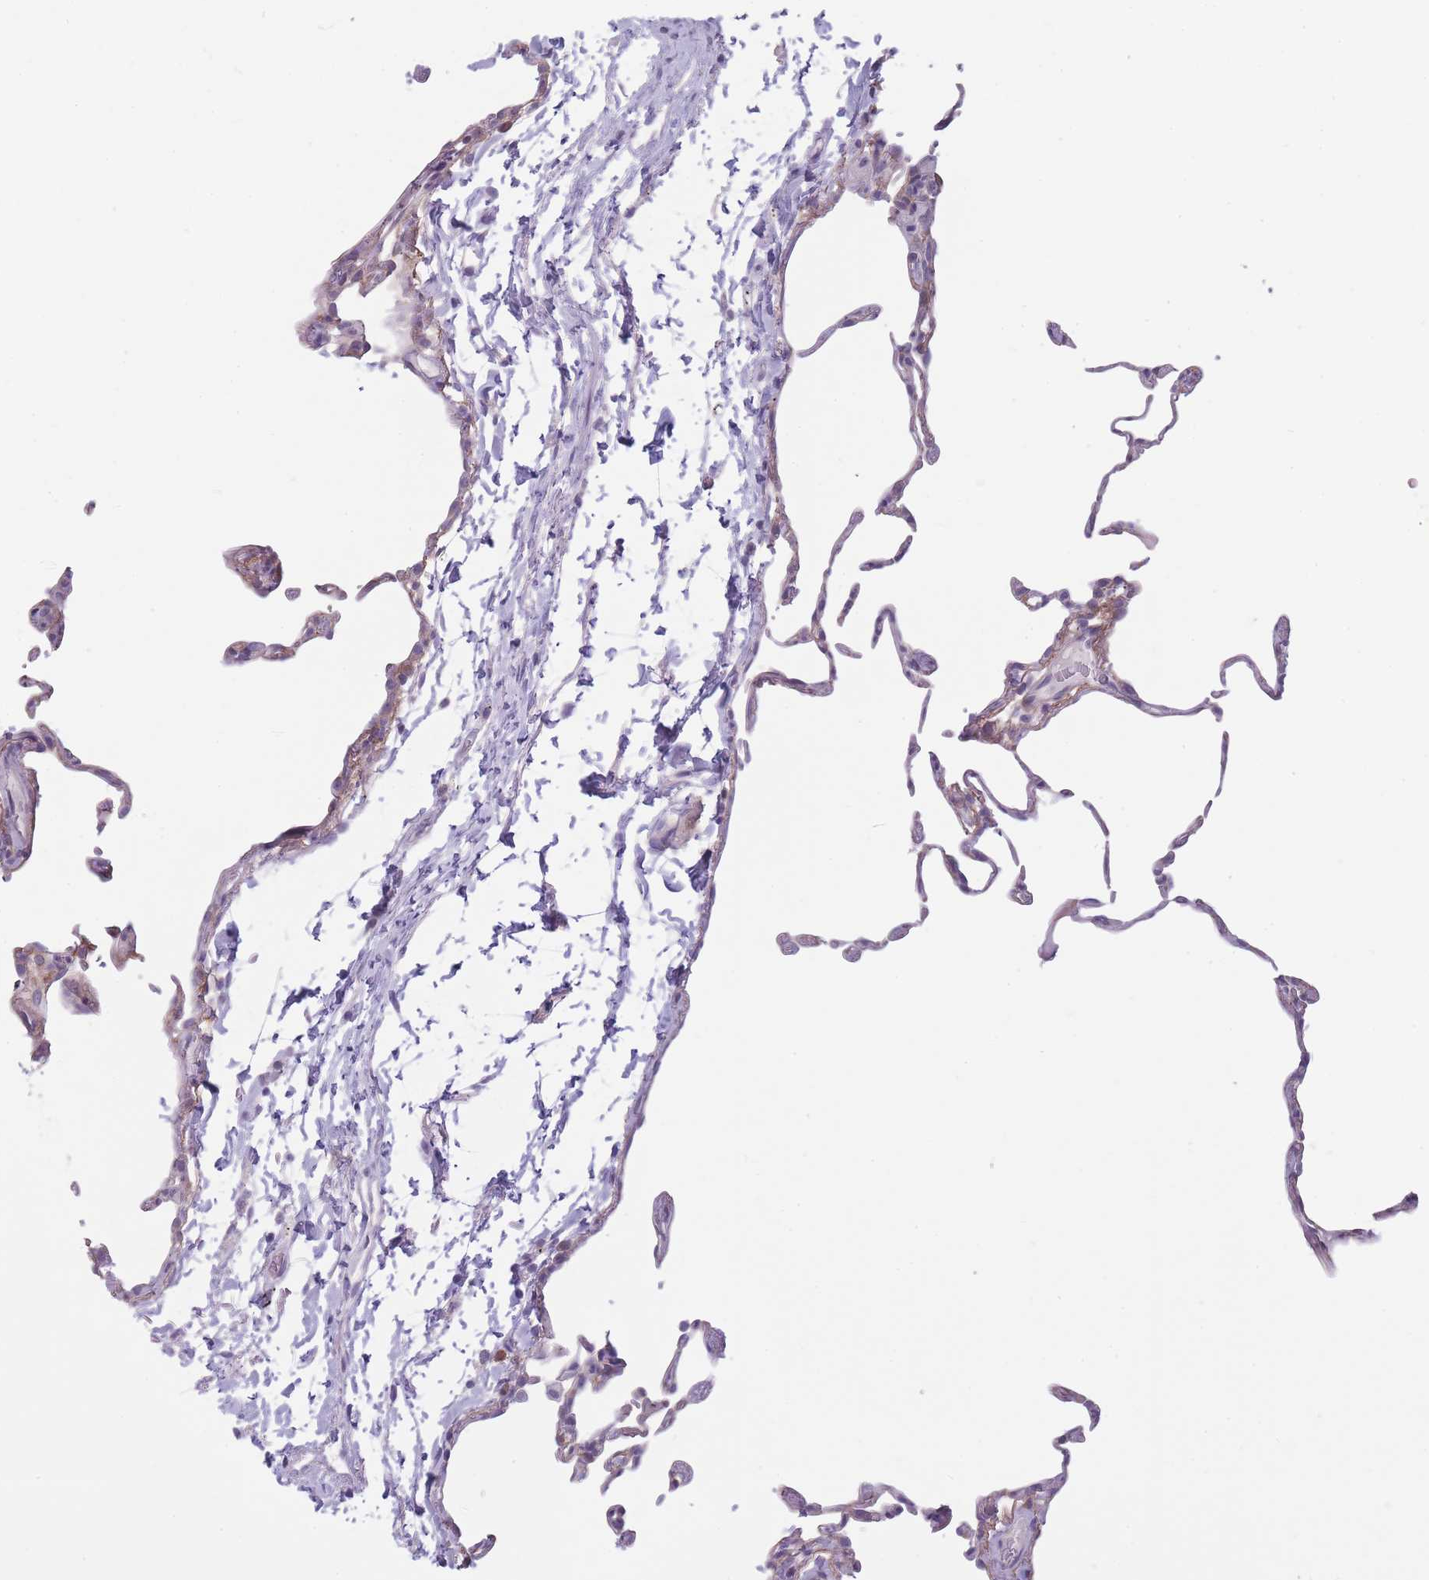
{"staining": {"intensity": "negative", "quantity": "none", "location": "none"}, "tissue": "lung", "cell_type": "Alveolar cells", "image_type": "normal", "snomed": [{"axis": "morphology", "description": "Normal tissue, NOS"}, {"axis": "topography", "description": "Lung"}], "caption": "High power microscopy histopathology image of an IHC histopathology image of normal lung, revealing no significant expression in alveolar cells.", "gene": "DCANP1", "patient": {"sex": "female", "age": 57}}